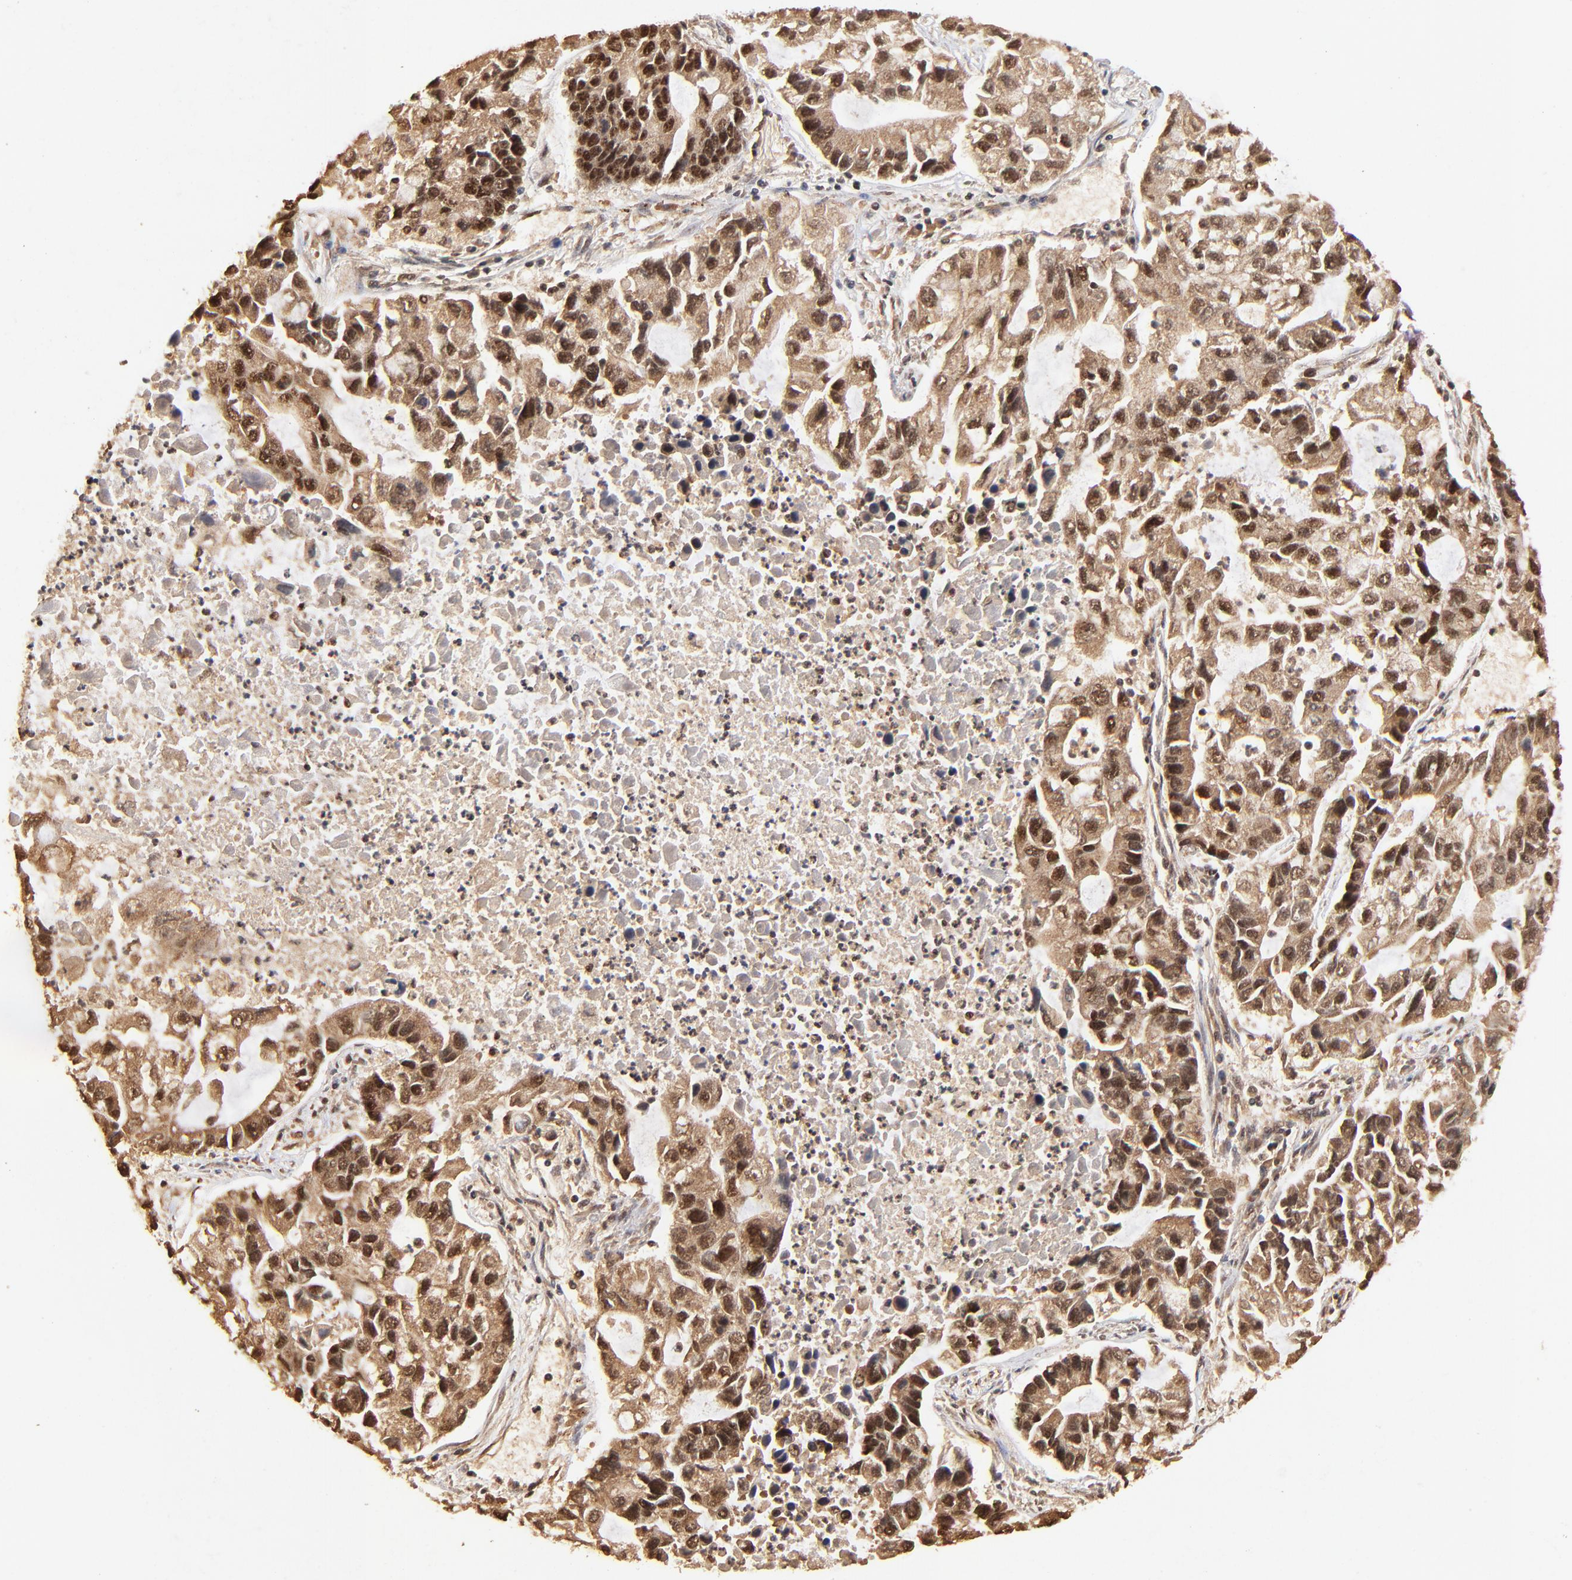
{"staining": {"intensity": "strong", "quantity": ">75%", "location": "cytoplasmic/membranous,nuclear"}, "tissue": "lung cancer", "cell_type": "Tumor cells", "image_type": "cancer", "snomed": [{"axis": "morphology", "description": "Adenocarcinoma, NOS"}, {"axis": "topography", "description": "Lung"}], "caption": "This photomicrograph shows immunohistochemistry (IHC) staining of lung cancer, with high strong cytoplasmic/membranous and nuclear expression in about >75% of tumor cells.", "gene": "MED12", "patient": {"sex": "female", "age": 51}}